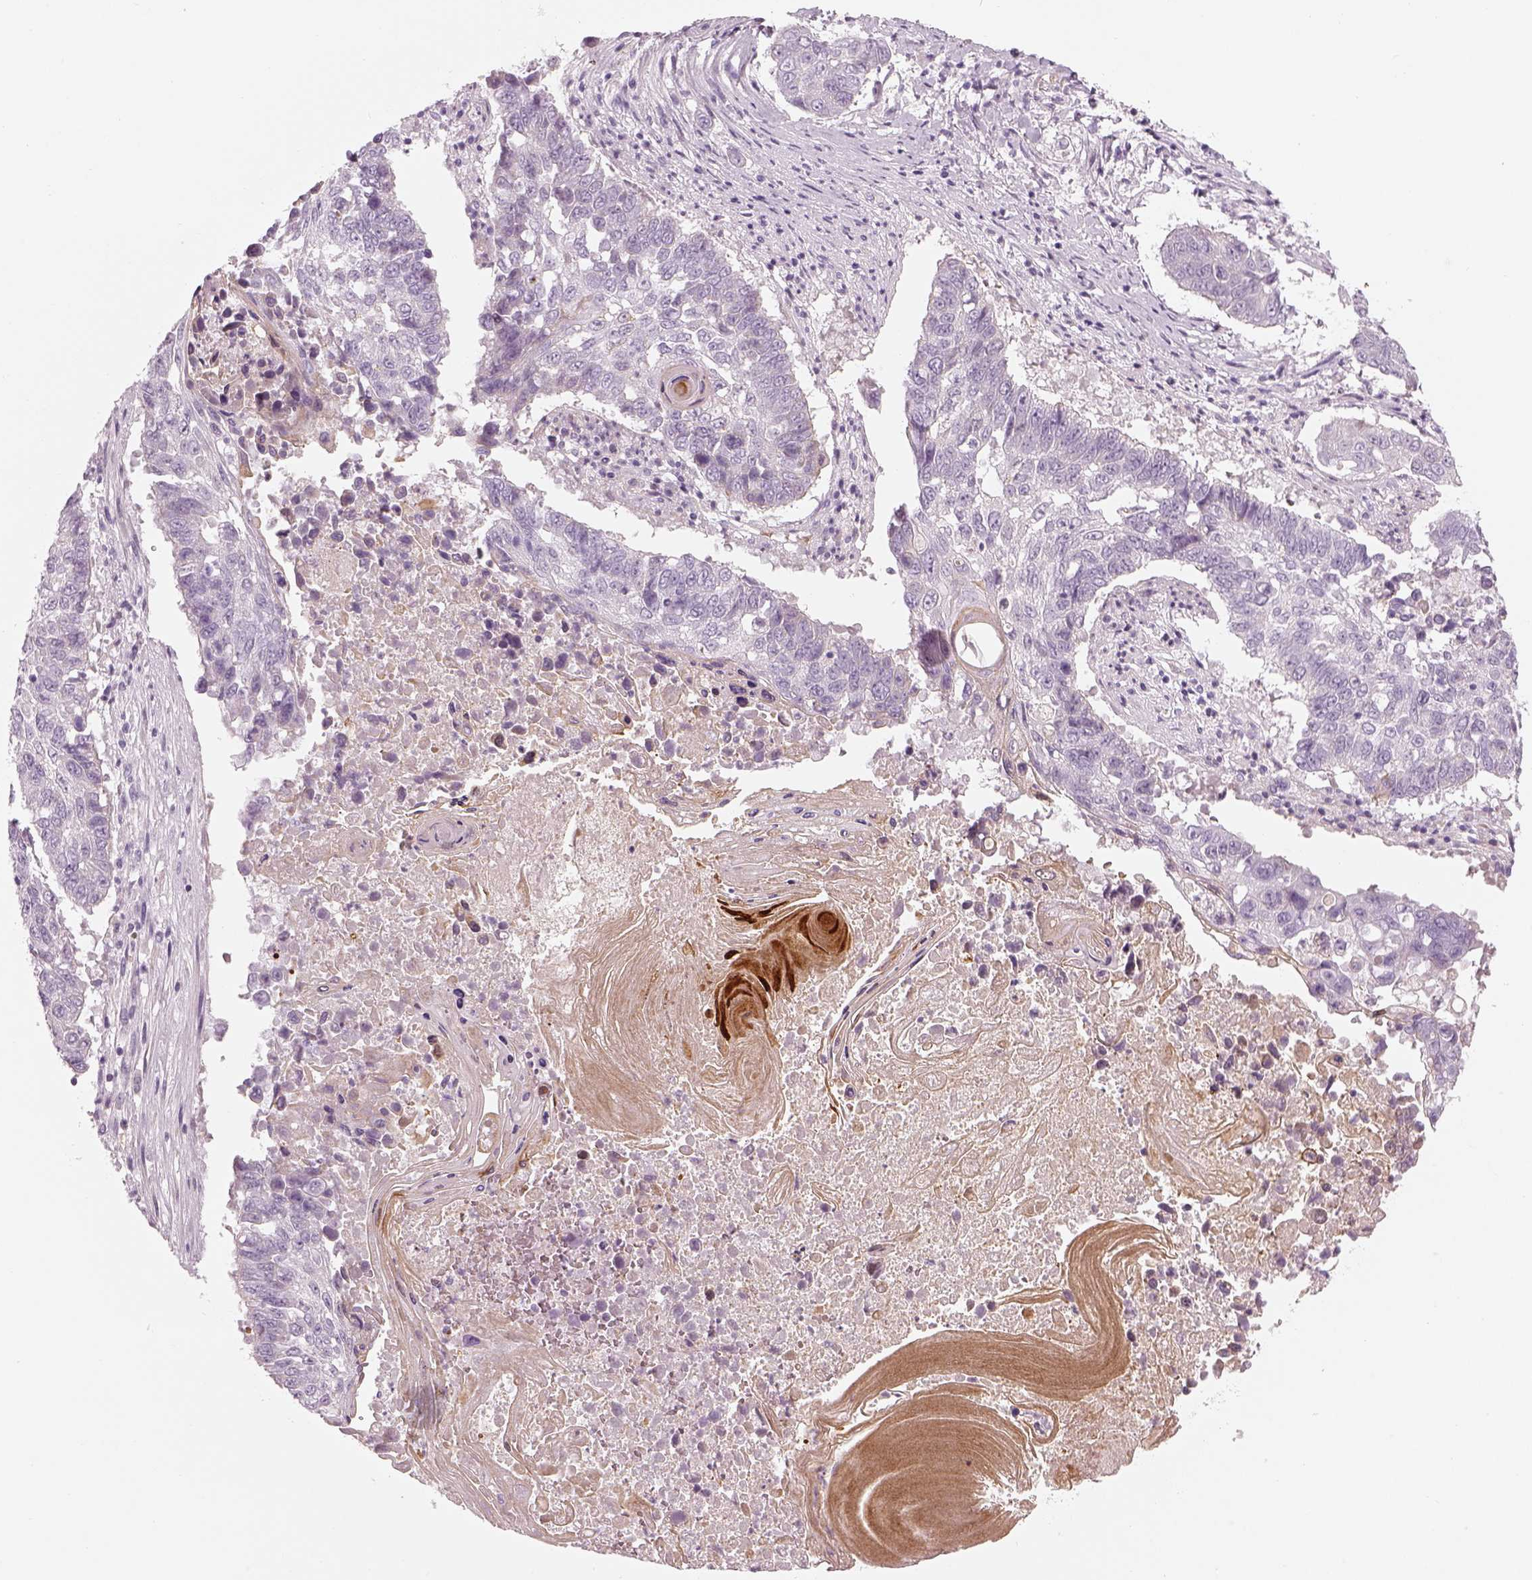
{"staining": {"intensity": "negative", "quantity": "none", "location": "none"}, "tissue": "lung cancer", "cell_type": "Tumor cells", "image_type": "cancer", "snomed": [{"axis": "morphology", "description": "Squamous cell carcinoma, NOS"}, {"axis": "topography", "description": "Lung"}], "caption": "DAB immunohistochemical staining of lung squamous cell carcinoma shows no significant expression in tumor cells.", "gene": "PABPC1L2B", "patient": {"sex": "male", "age": 73}}